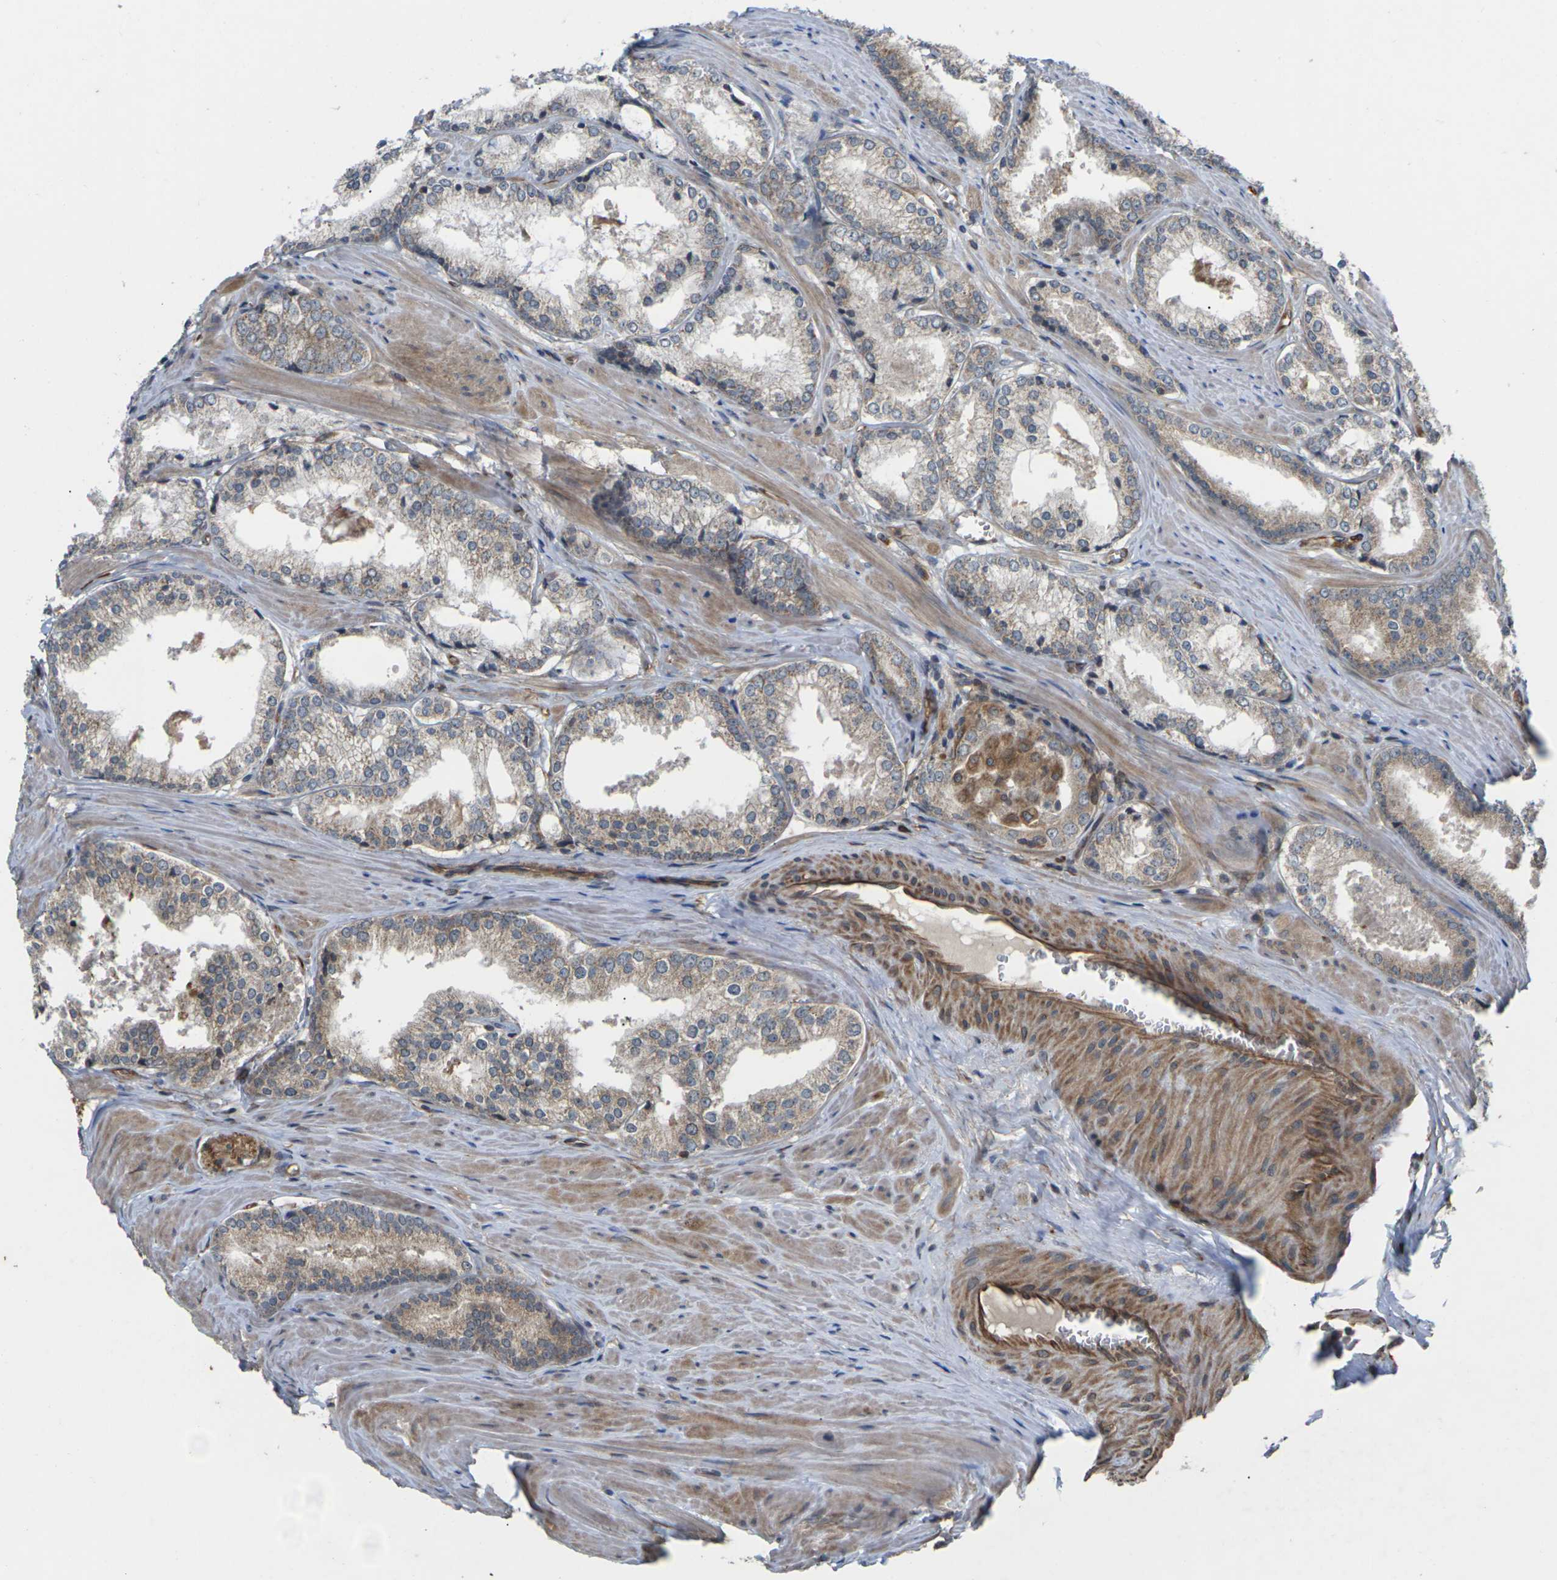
{"staining": {"intensity": "negative", "quantity": "none", "location": "none"}, "tissue": "prostate cancer", "cell_type": "Tumor cells", "image_type": "cancer", "snomed": [{"axis": "morphology", "description": "Adenocarcinoma, Low grade"}, {"axis": "topography", "description": "Prostate"}], "caption": "This image is of prostate cancer stained with immunohistochemistry to label a protein in brown with the nuclei are counter-stained blue. There is no positivity in tumor cells.", "gene": "DKK2", "patient": {"sex": "male", "age": 64}}